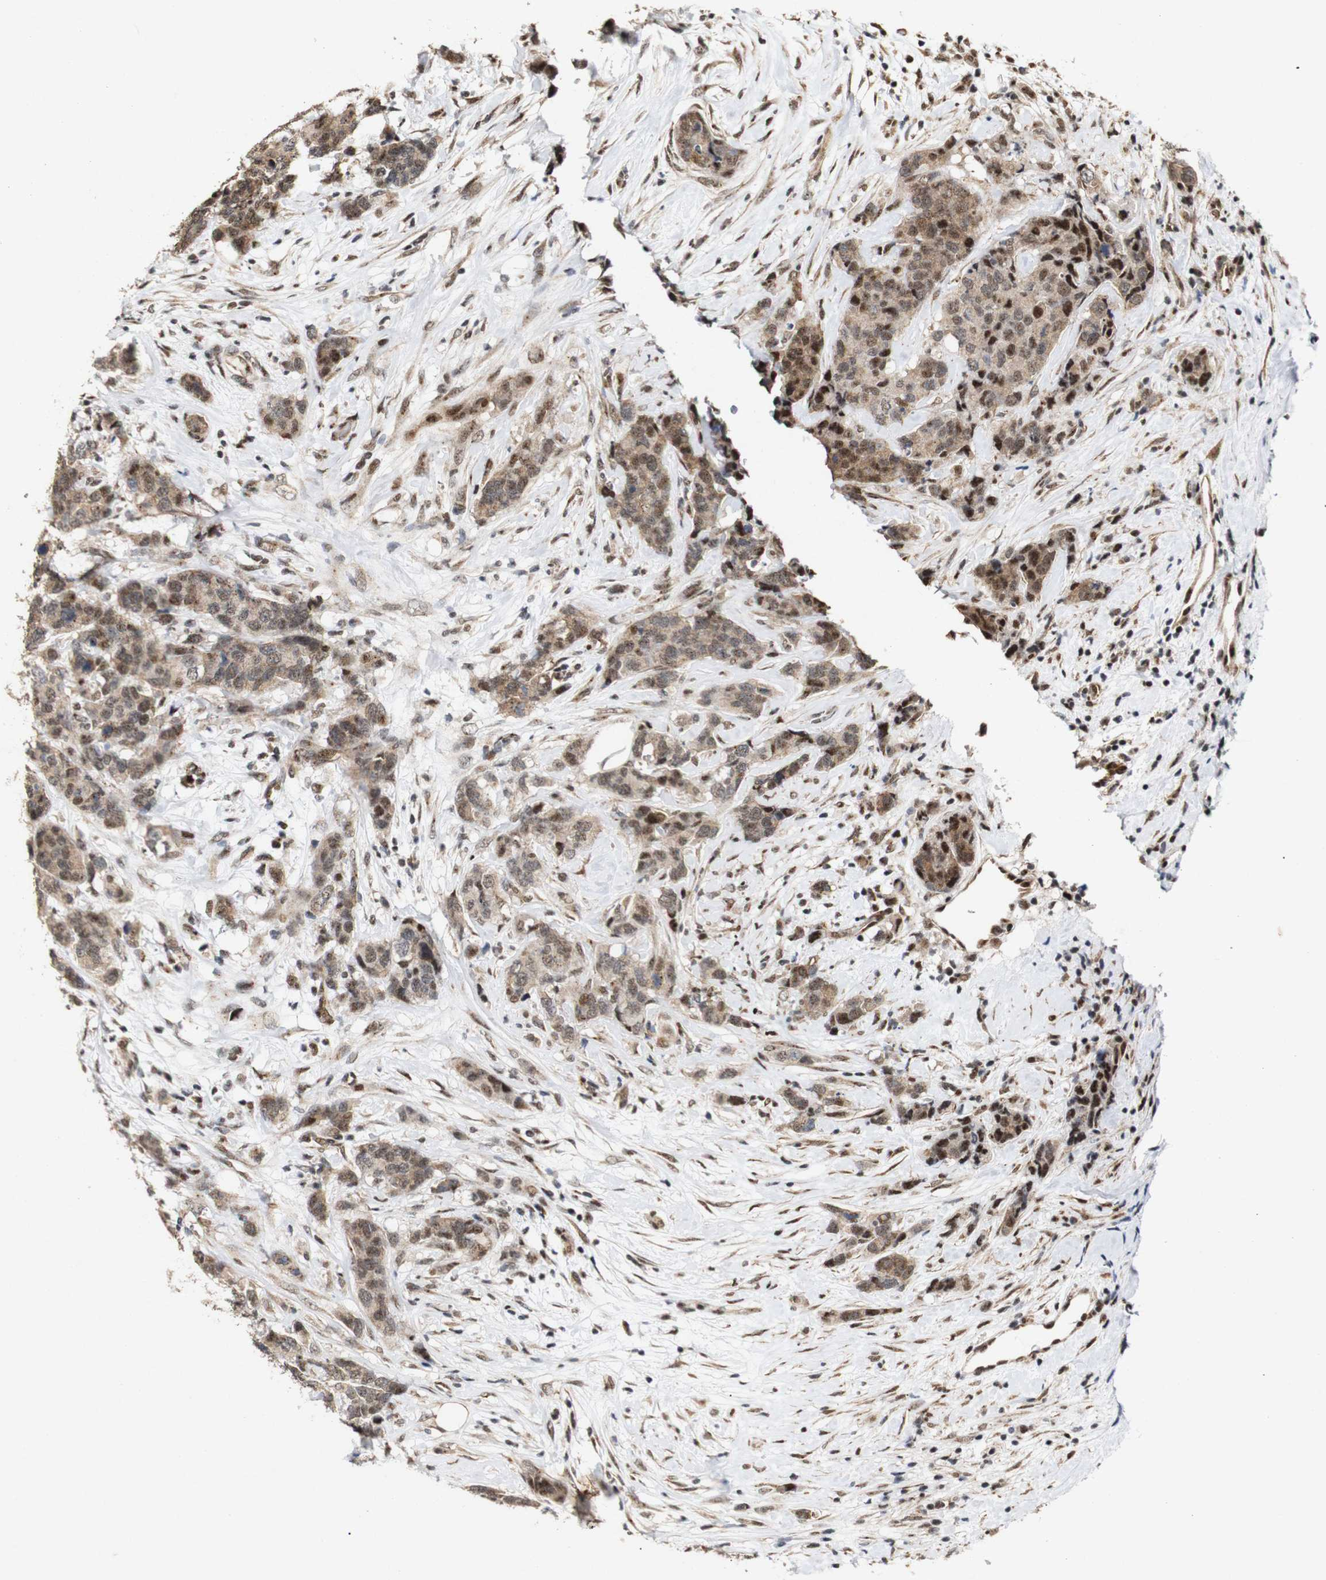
{"staining": {"intensity": "moderate", "quantity": ">75%", "location": "cytoplasmic/membranous,nuclear"}, "tissue": "breast cancer", "cell_type": "Tumor cells", "image_type": "cancer", "snomed": [{"axis": "morphology", "description": "Lobular carcinoma"}, {"axis": "topography", "description": "Breast"}], "caption": "Immunohistochemistry of human lobular carcinoma (breast) demonstrates medium levels of moderate cytoplasmic/membranous and nuclear staining in about >75% of tumor cells. Using DAB (brown) and hematoxylin (blue) stains, captured at high magnification using brightfield microscopy.", "gene": "PYM1", "patient": {"sex": "female", "age": 59}}